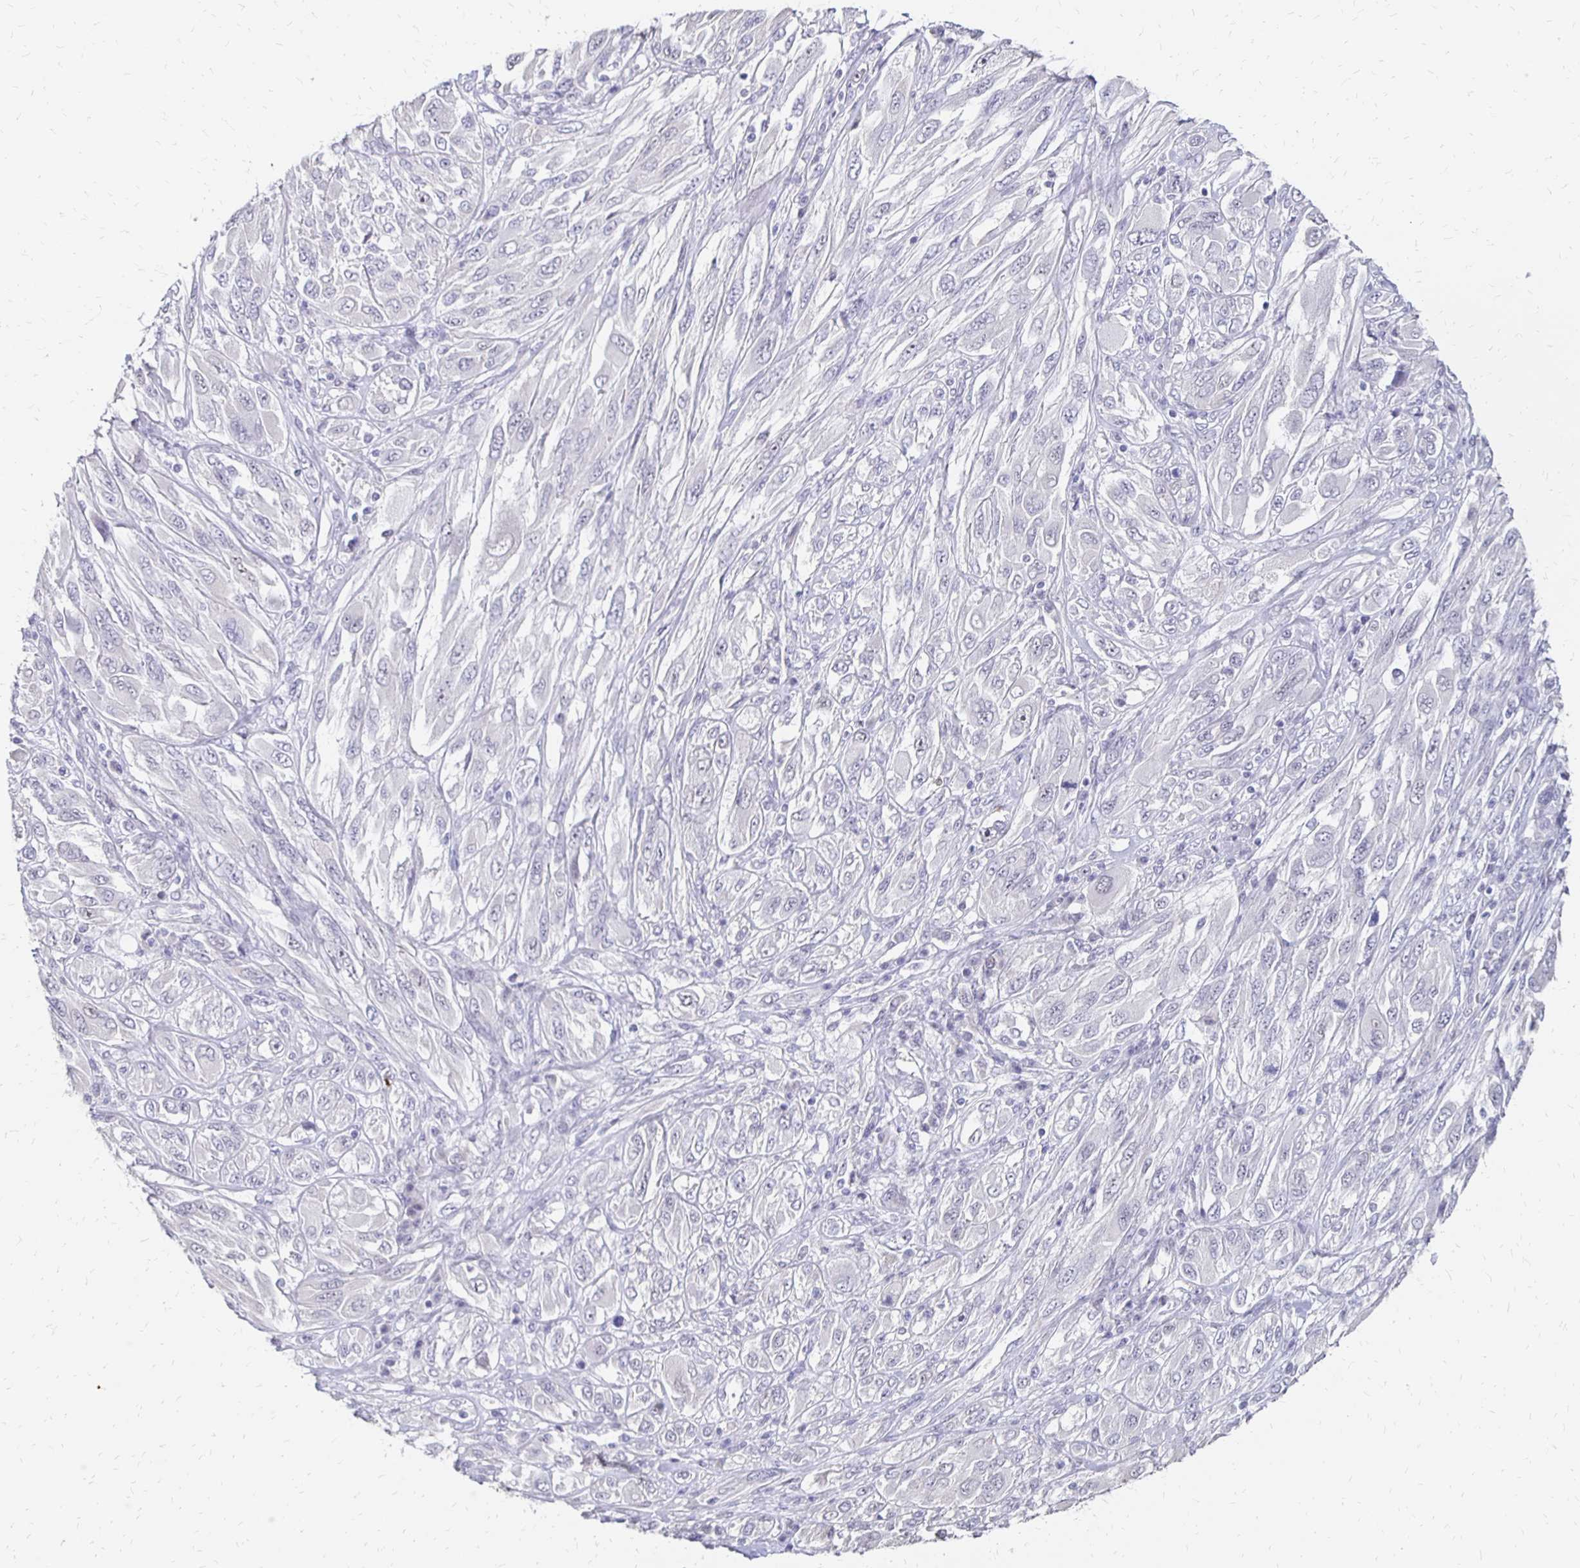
{"staining": {"intensity": "negative", "quantity": "none", "location": "none"}, "tissue": "melanoma", "cell_type": "Tumor cells", "image_type": "cancer", "snomed": [{"axis": "morphology", "description": "Malignant melanoma, NOS"}, {"axis": "topography", "description": "Skin"}], "caption": "This is an immunohistochemistry (IHC) histopathology image of melanoma. There is no staining in tumor cells.", "gene": "ATOSB", "patient": {"sex": "female", "age": 91}}